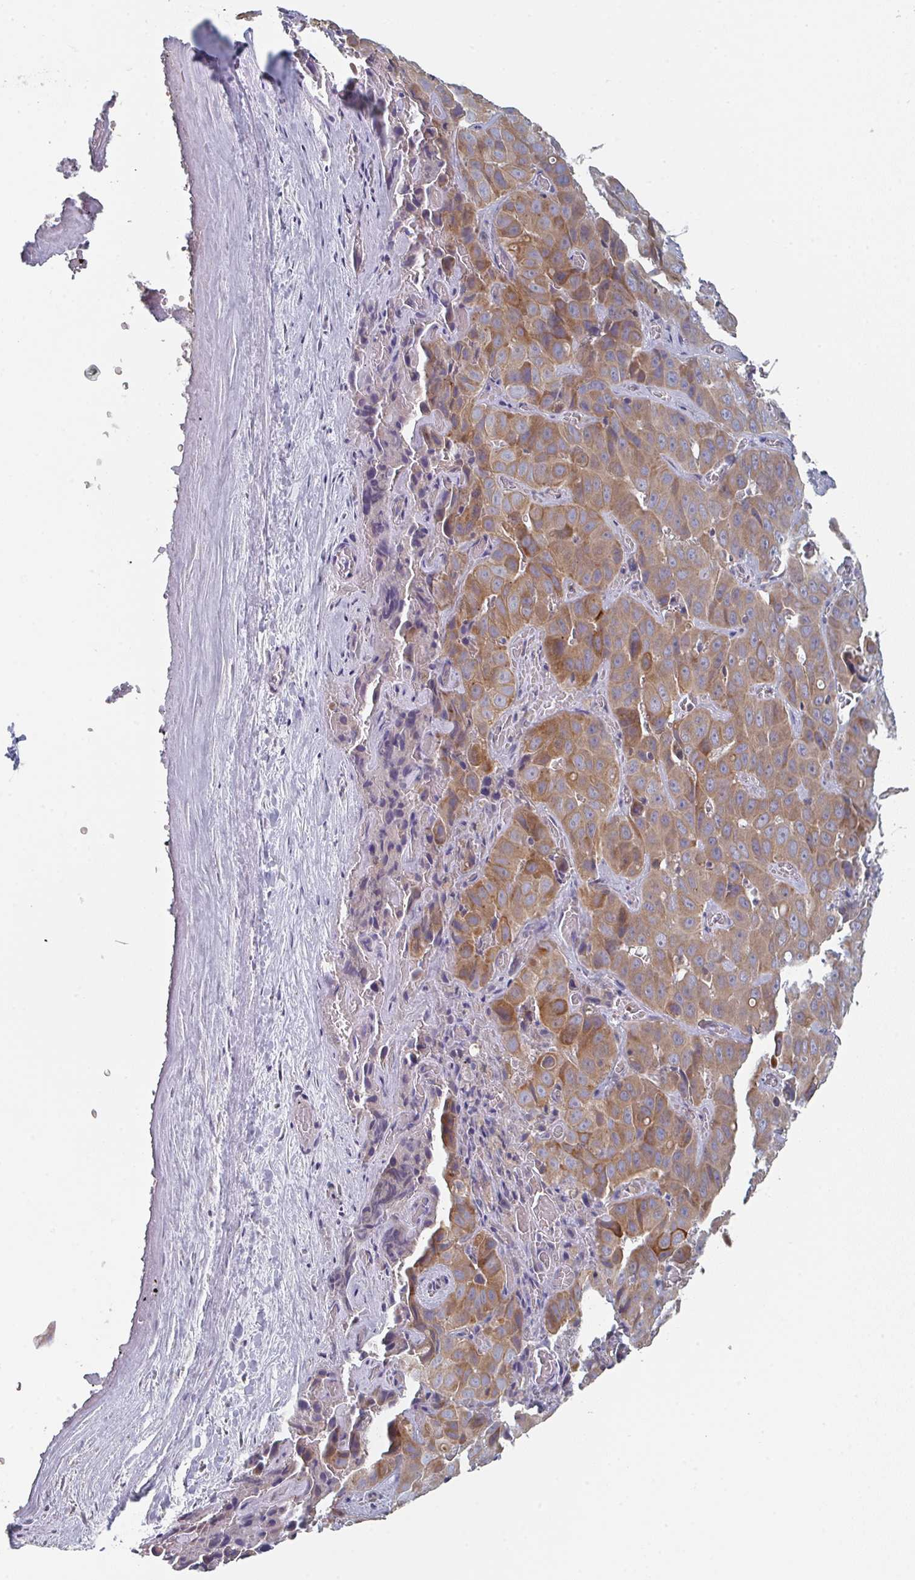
{"staining": {"intensity": "moderate", "quantity": ">75%", "location": "cytoplasmic/membranous"}, "tissue": "liver cancer", "cell_type": "Tumor cells", "image_type": "cancer", "snomed": [{"axis": "morphology", "description": "Cholangiocarcinoma"}, {"axis": "topography", "description": "Liver"}], "caption": "Immunohistochemical staining of liver cancer reveals medium levels of moderate cytoplasmic/membranous protein staining in about >75% of tumor cells. Nuclei are stained in blue.", "gene": "ELOVL1", "patient": {"sex": "female", "age": 52}}